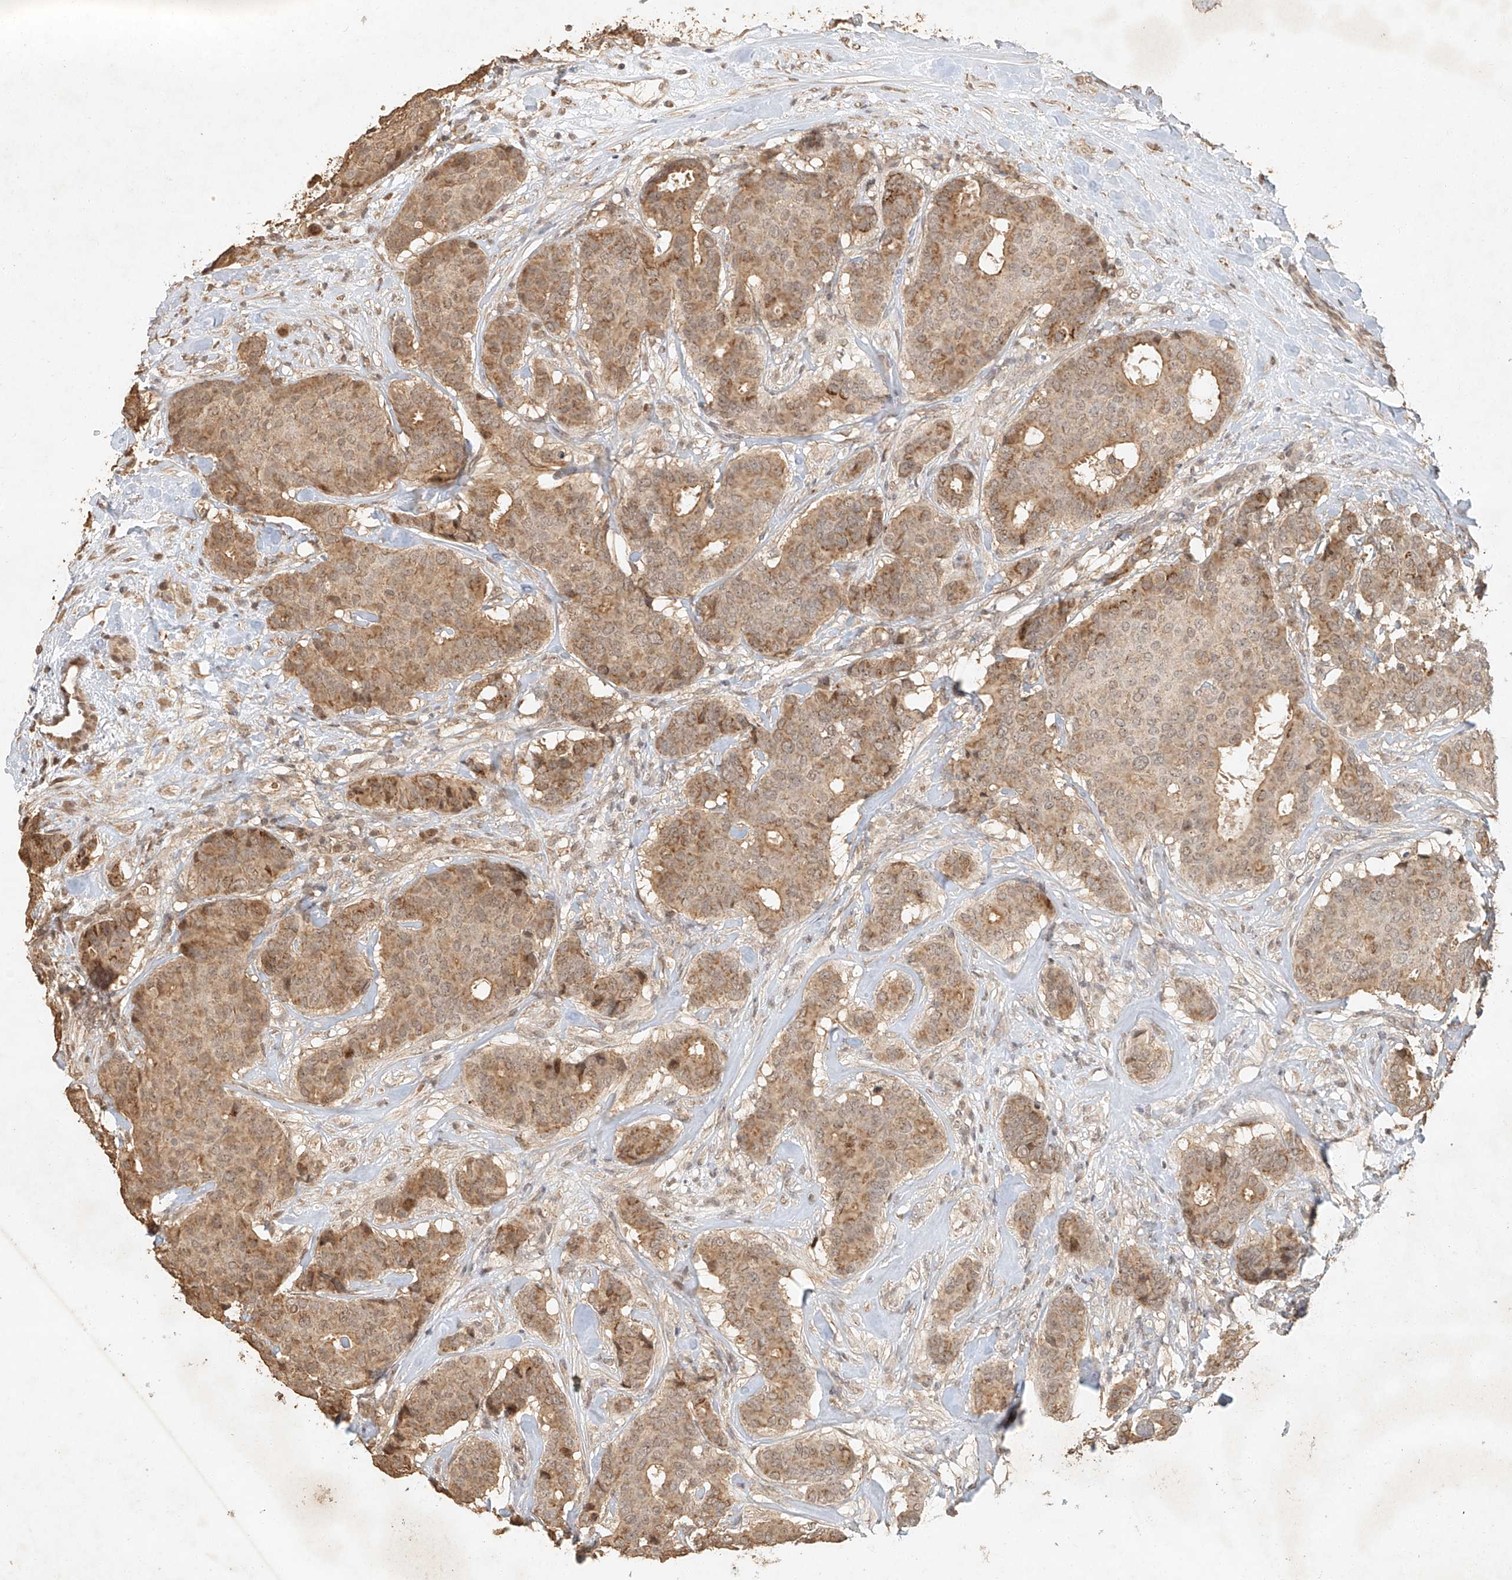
{"staining": {"intensity": "moderate", "quantity": ">75%", "location": "cytoplasmic/membranous"}, "tissue": "breast cancer", "cell_type": "Tumor cells", "image_type": "cancer", "snomed": [{"axis": "morphology", "description": "Duct carcinoma"}, {"axis": "topography", "description": "Breast"}], "caption": "About >75% of tumor cells in human breast cancer (intraductal carcinoma) exhibit moderate cytoplasmic/membranous protein positivity as visualized by brown immunohistochemical staining.", "gene": "CXorf58", "patient": {"sex": "female", "age": 75}}